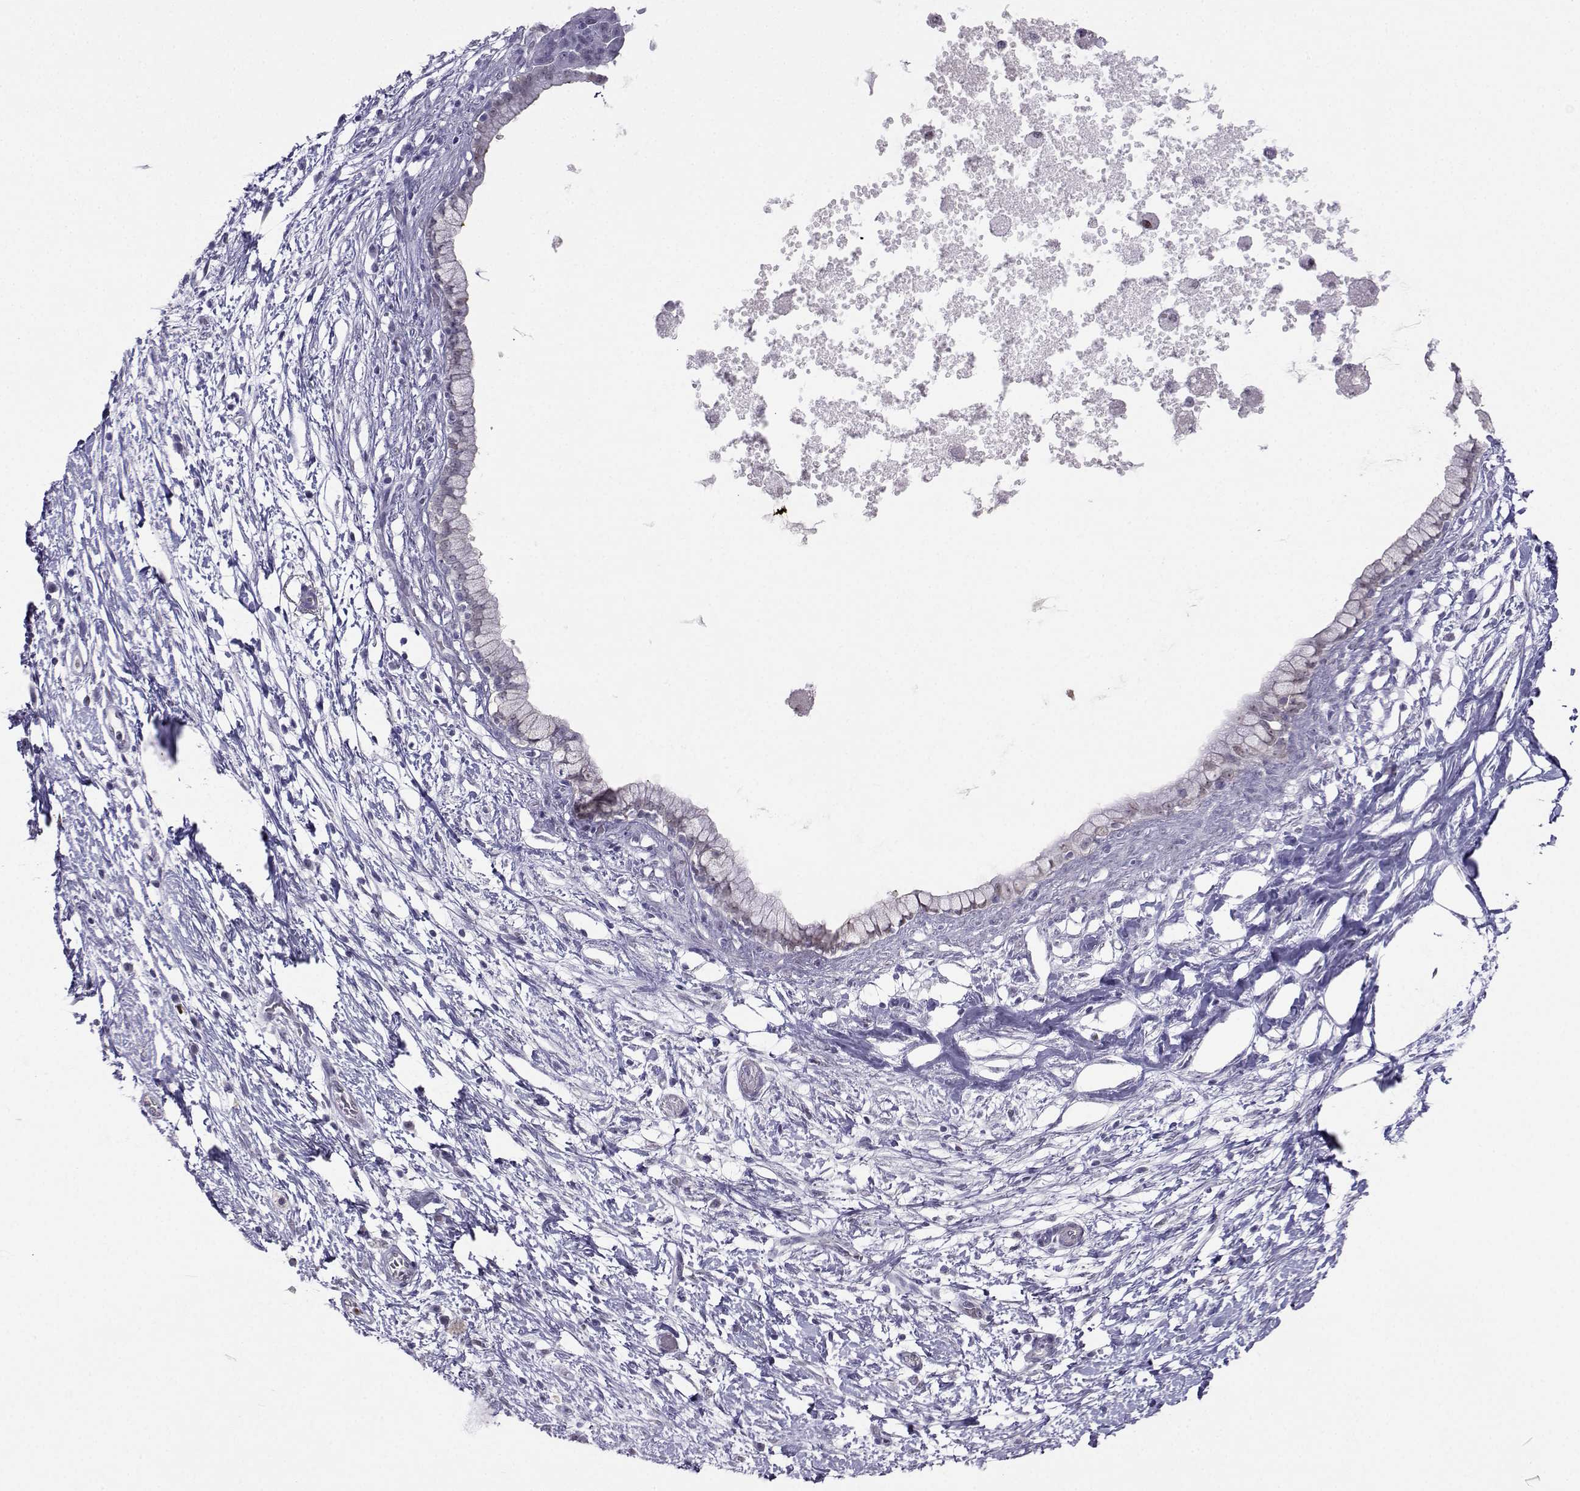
{"staining": {"intensity": "weak", "quantity": "<25%", "location": "nuclear"}, "tissue": "pancreatic cancer", "cell_type": "Tumor cells", "image_type": "cancer", "snomed": [{"axis": "morphology", "description": "Adenocarcinoma, NOS"}, {"axis": "topography", "description": "Pancreas"}], "caption": "Image shows no significant protein staining in tumor cells of adenocarcinoma (pancreatic).", "gene": "TEDC2", "patient": {"sex": "female", "age": 72}}